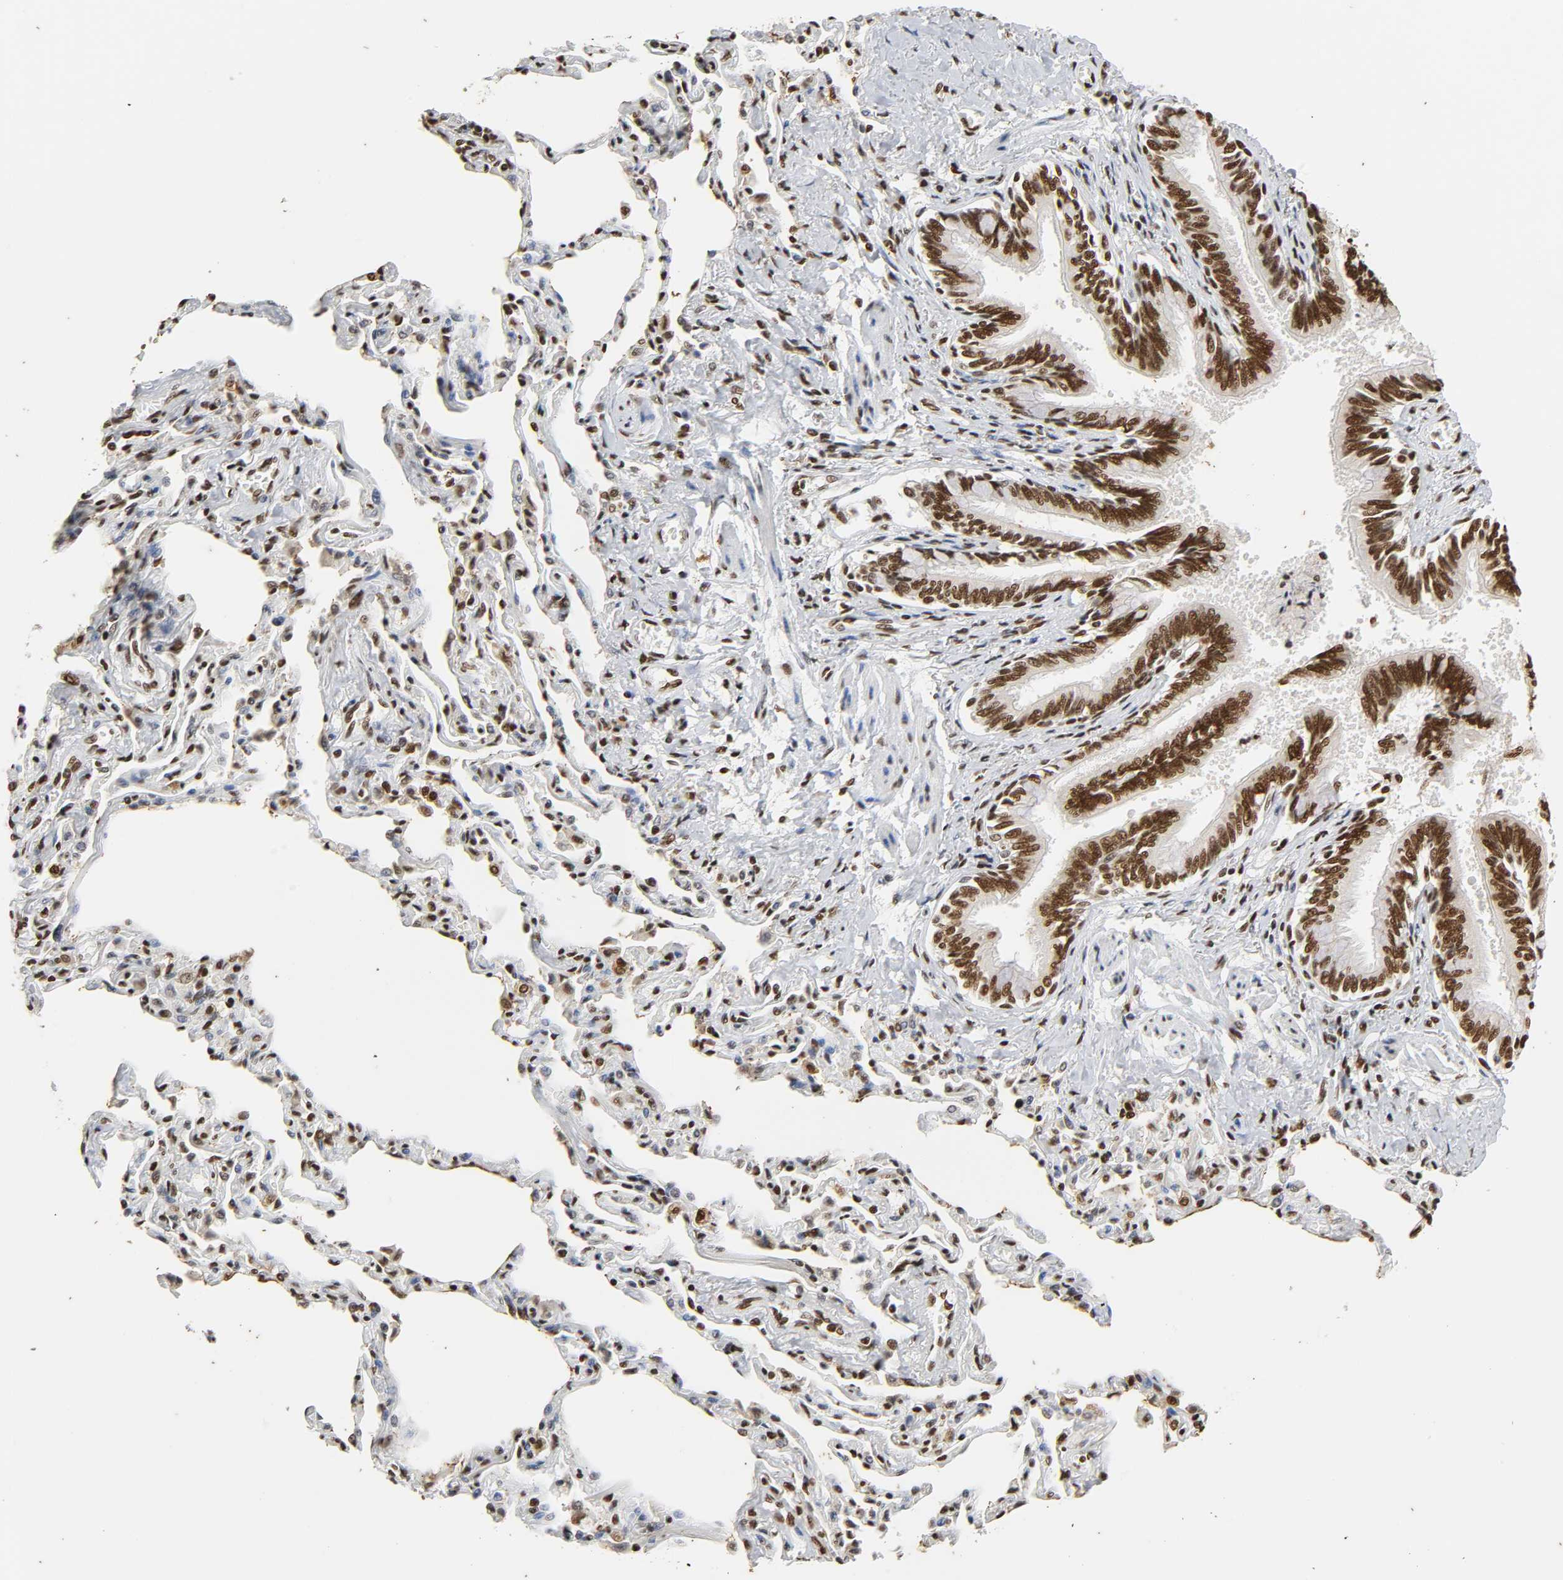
{"staining": {"intensity": "strong", "quantity": ">75%", "location": "nuclear"}, "tissue": "bronchus", "cell_type": "Respiratory epithelial cells", "image_type": "normal", "snomed": [{"axis": "morphology", "description": "Normal tissue, NOS"}, {"axis": "topography", "description": "Lung"}], "caption": "This micrograph displays immunohistochemistry (IHC) staining of normal human bronchus, with high strong nuclear positivity in about >75% of respiratory epithelial cells.", "gene": "HNRNPC", "patient": {"sex": "male", "age": 64}}